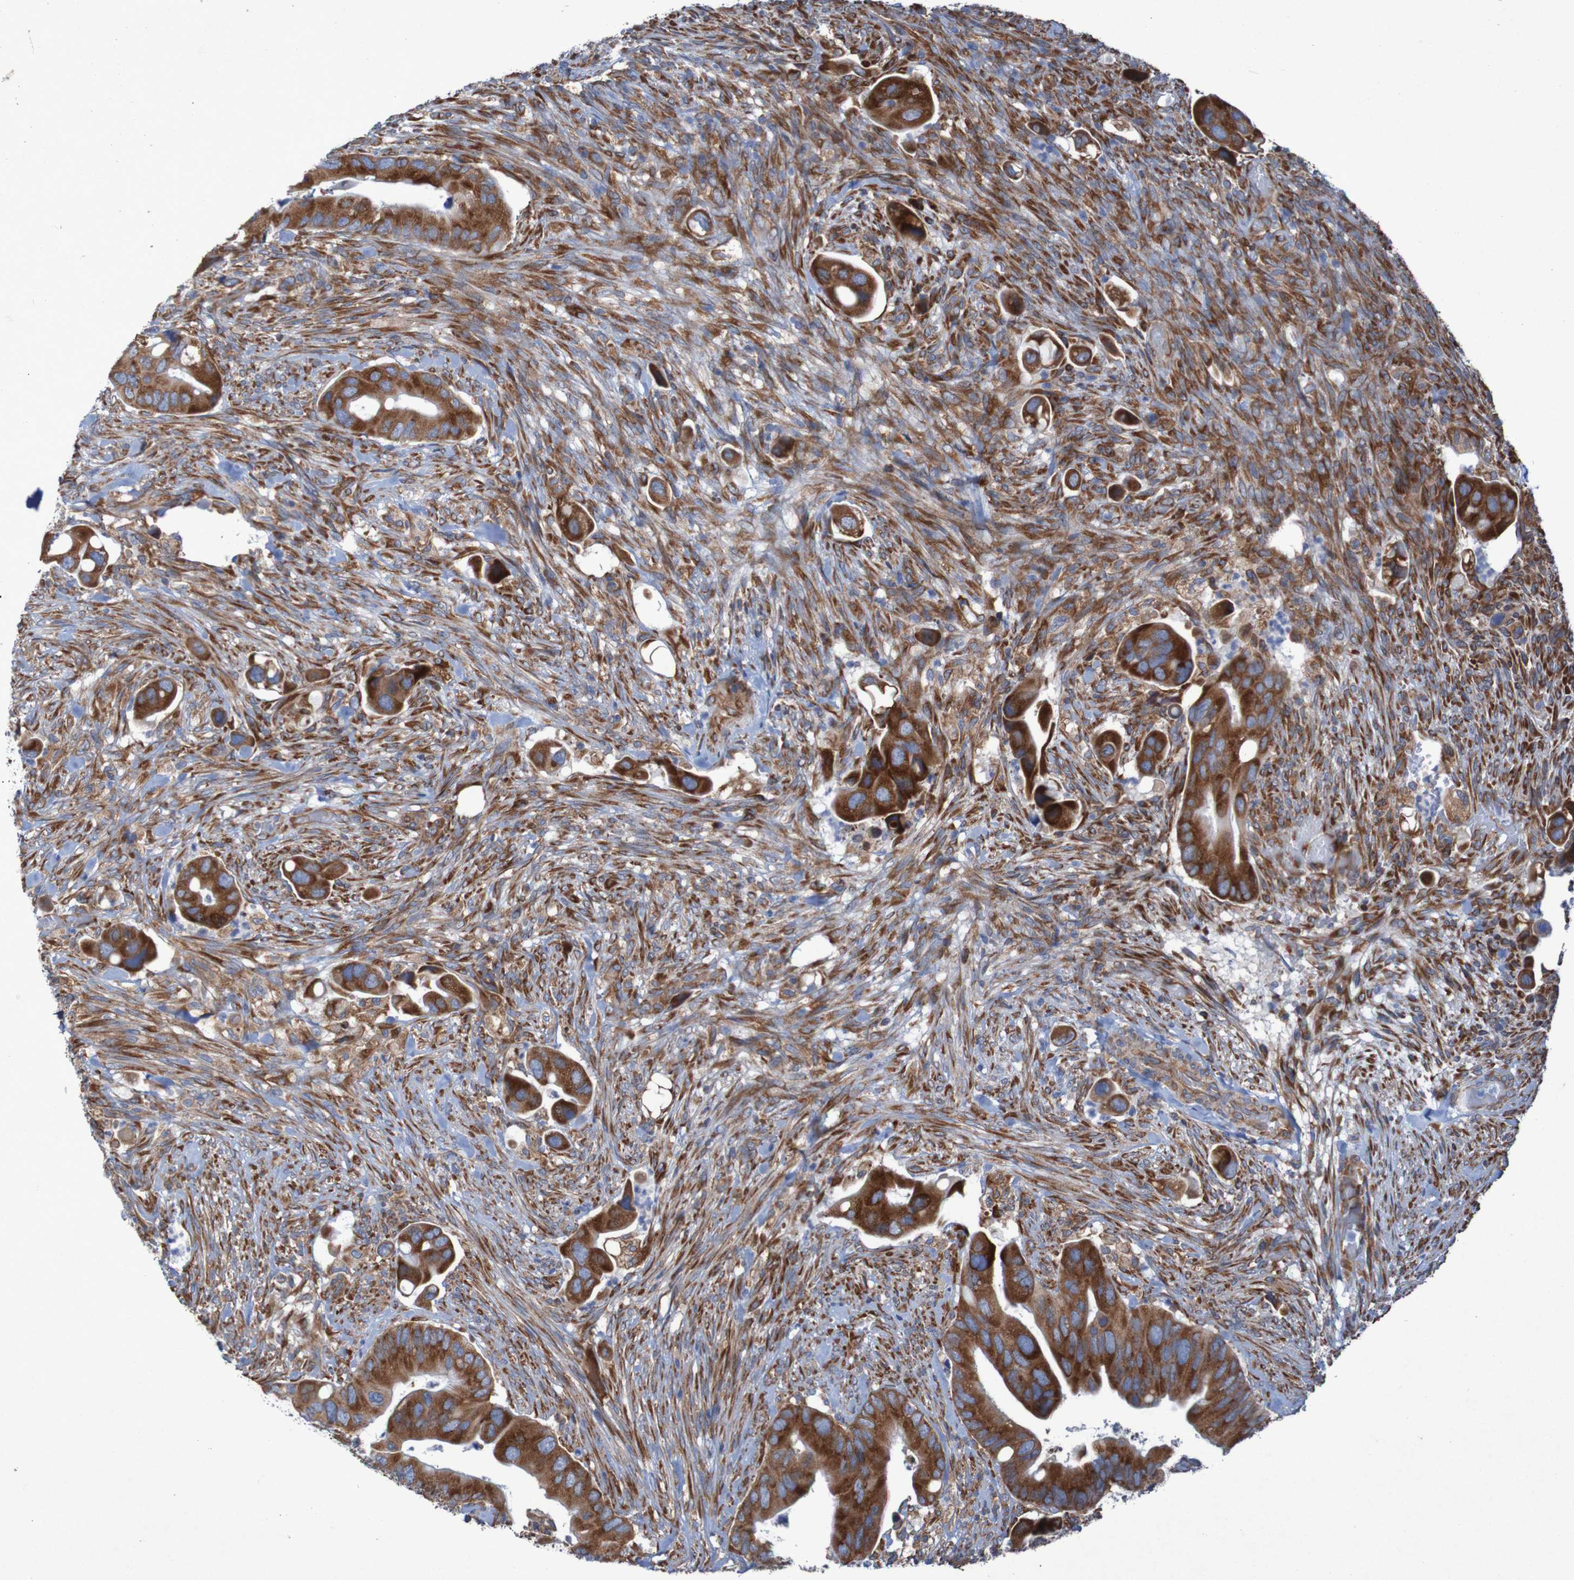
{"staining": {"intensity": "strong", "quantity": ">75%", "location": "cytoplasmic/membranous"}, "tissue": "colorectal cancer", "cell_type": "Tumor cells", "image_type": "cancer", "snomed": [{"axis": "morphology", "description": "Adenocarcinoma, NOS"}, {"axis": "topography", "description": "Rectum"}], "caption": "Colorectal adenocarcinoma tissue displays strong cytoplasmic/membranous expression in about >75% of tumor cells, visualized by immunohistochemistry.", "gene": "RPL10", "patient": {"sex": "female", "age": 57}}